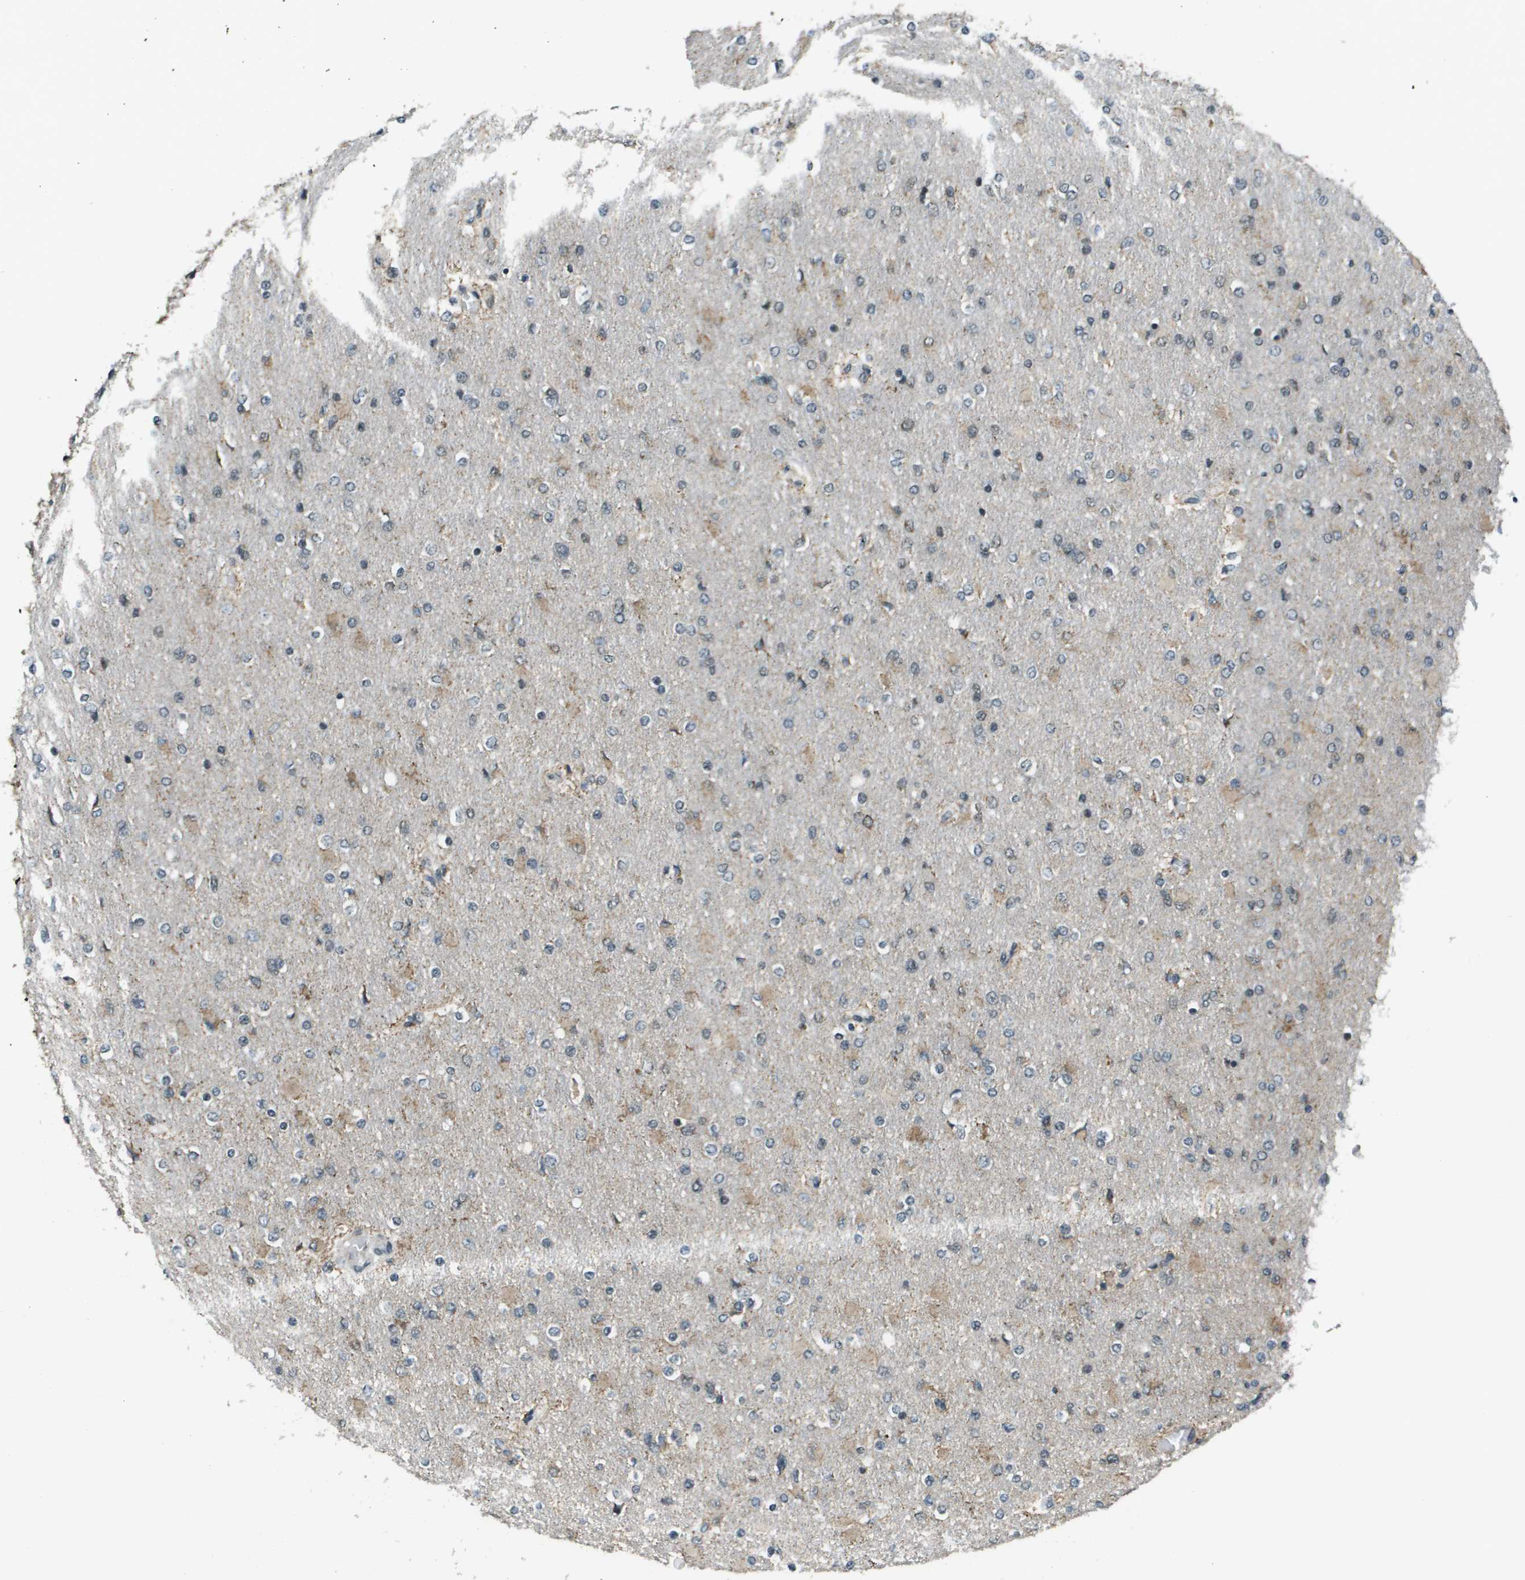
{"staining": {"intensity": "weak", "quantity": "25%-75%", "location": "cytoplasmic/membranous"}, "tissue": "glioma", "cell_type": "Tumor cells", "image_type": "cancer", "snomed": [{"axis": "morphology", "description": "Glioma, malignant, High grade"}, {"axis": "topography", "description": "Cerebral cortex"}], "caption": "This histopathology image shows immunohistochemistry (IHC) staining of high-grade glioma (malignant), with low weak cytoplasmic/membranous staining in approximately 25%-75% of tumor cells.", "gene": "PPFIA1", "patient": {"sex": "female", "age": 36}}